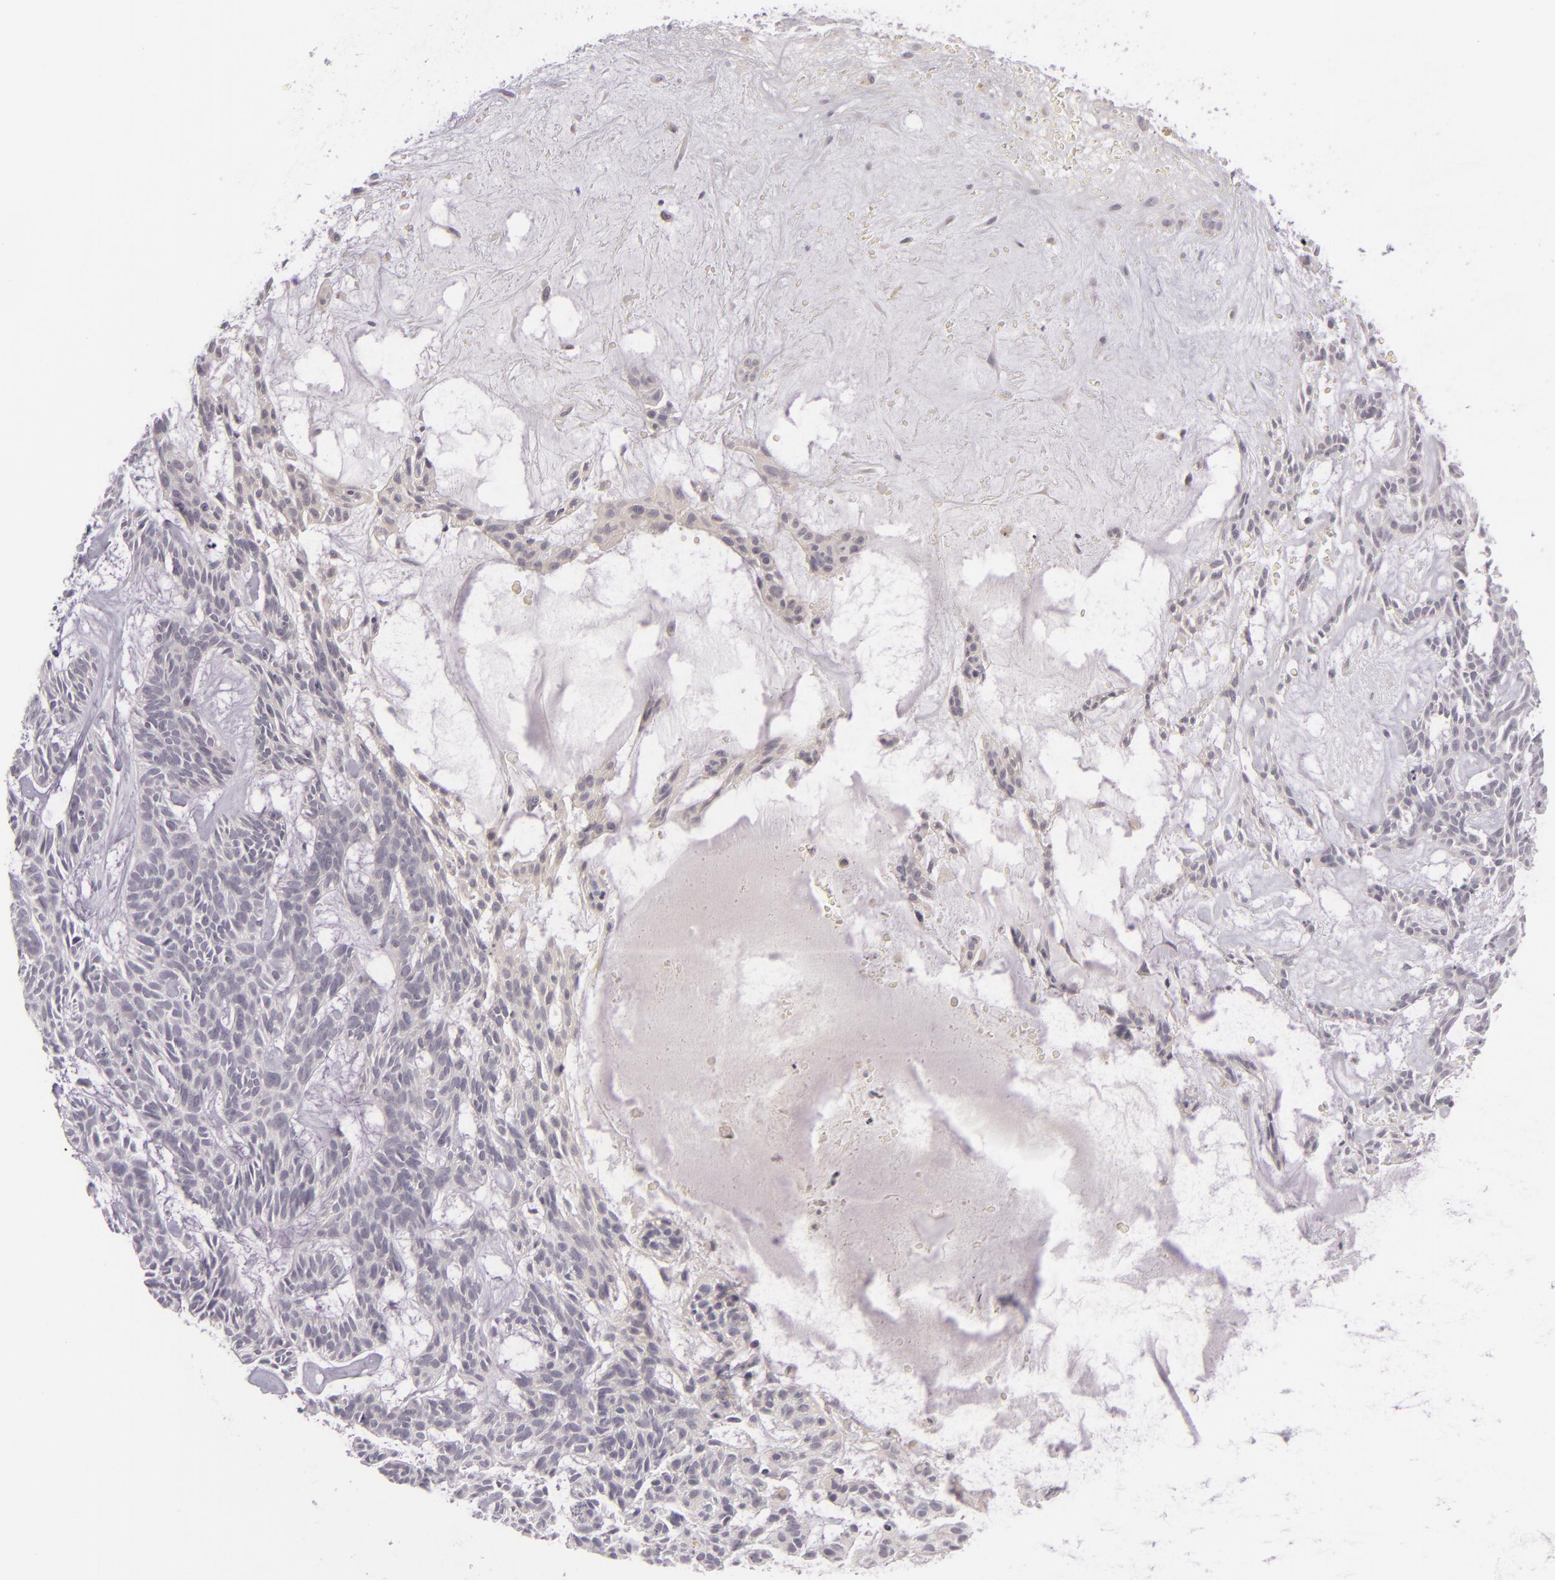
{"staining": {"intensity": "negative", "quantity": "none", "location": "none"}, "tissue": "skin cancer", "cell_type": "Tumor cells", "image_type": "cancer", "snomed": [{"axis": "morphology", "description": "Basal cell carcinoma"}, {"axis": "topography", "description": "Skin"}], "caption": "The photomicrograph reveals no staining of tumor cells in skin cancer.", "gene": "DAG1", "patient": {"sex": "male", "age": 75}}